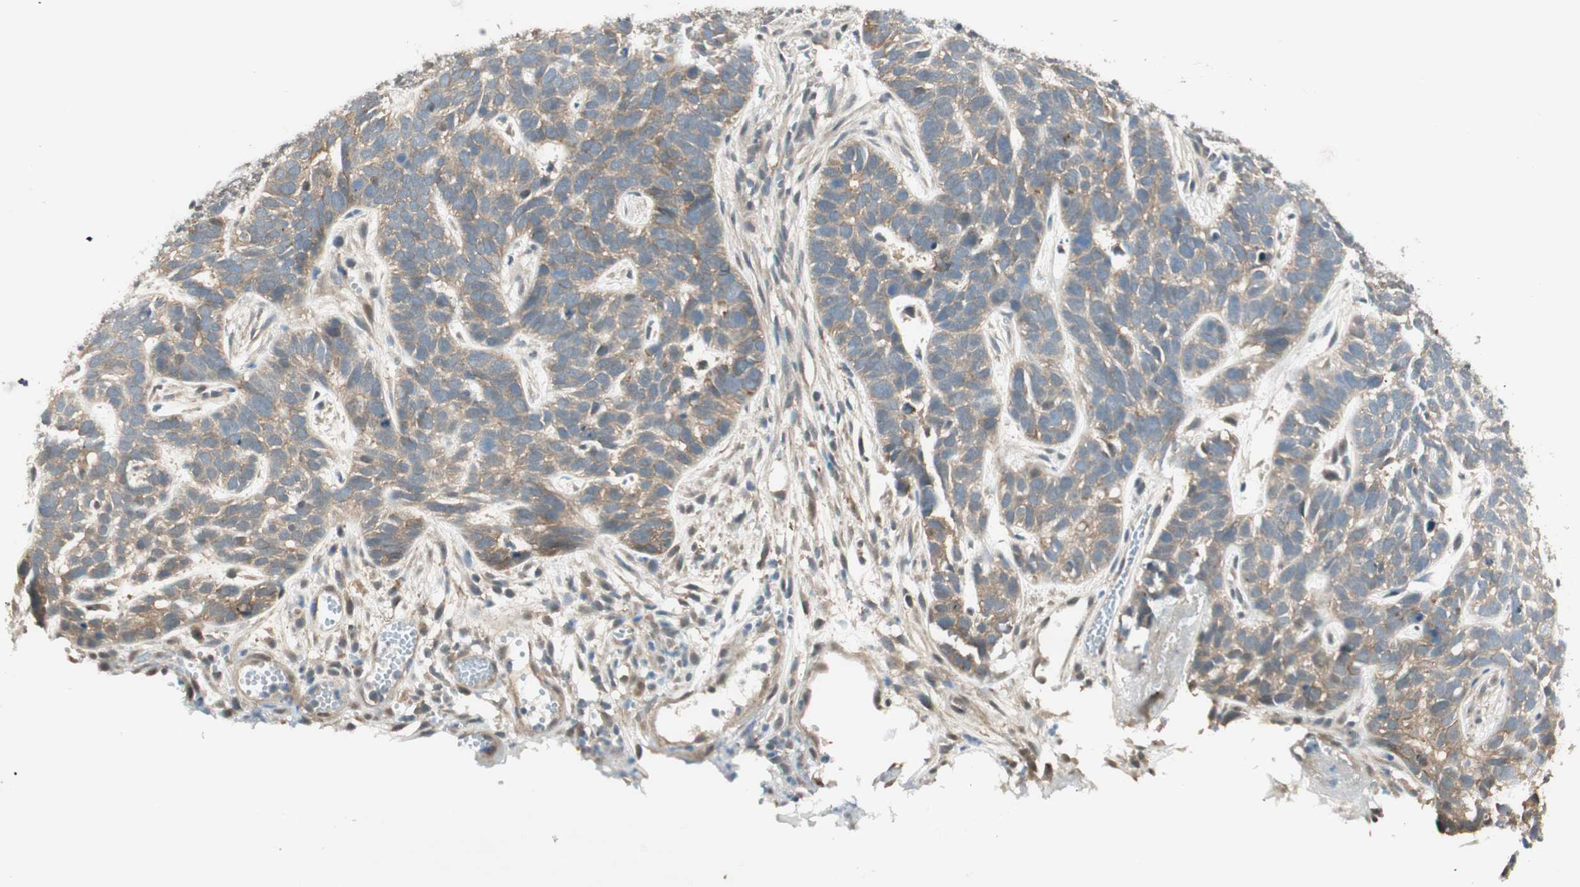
{"staining": {"intensity": "moderate", "quantity": ">75%", "location": "cytoplasmic/membranous"}, "tissue": "skin cancer", "cell_type": "Tumor cells", "image_type": "cancer", "snomed": [{"axis": "morphology", "description": "Basal cell carcinoma"}, {"axis": "topography", "description": "Skin"}], "caption": "An immunohistochemistry (IHC) photomicrograph of neoplastic tissue is shown. Protein staining in brown shows moderate cytoplasmic/membranous positivity in basal cell carcinoma (skin) within tumor cells.", "gene": "PSMD8", "patient": {"sex": "male", "age": 87}}